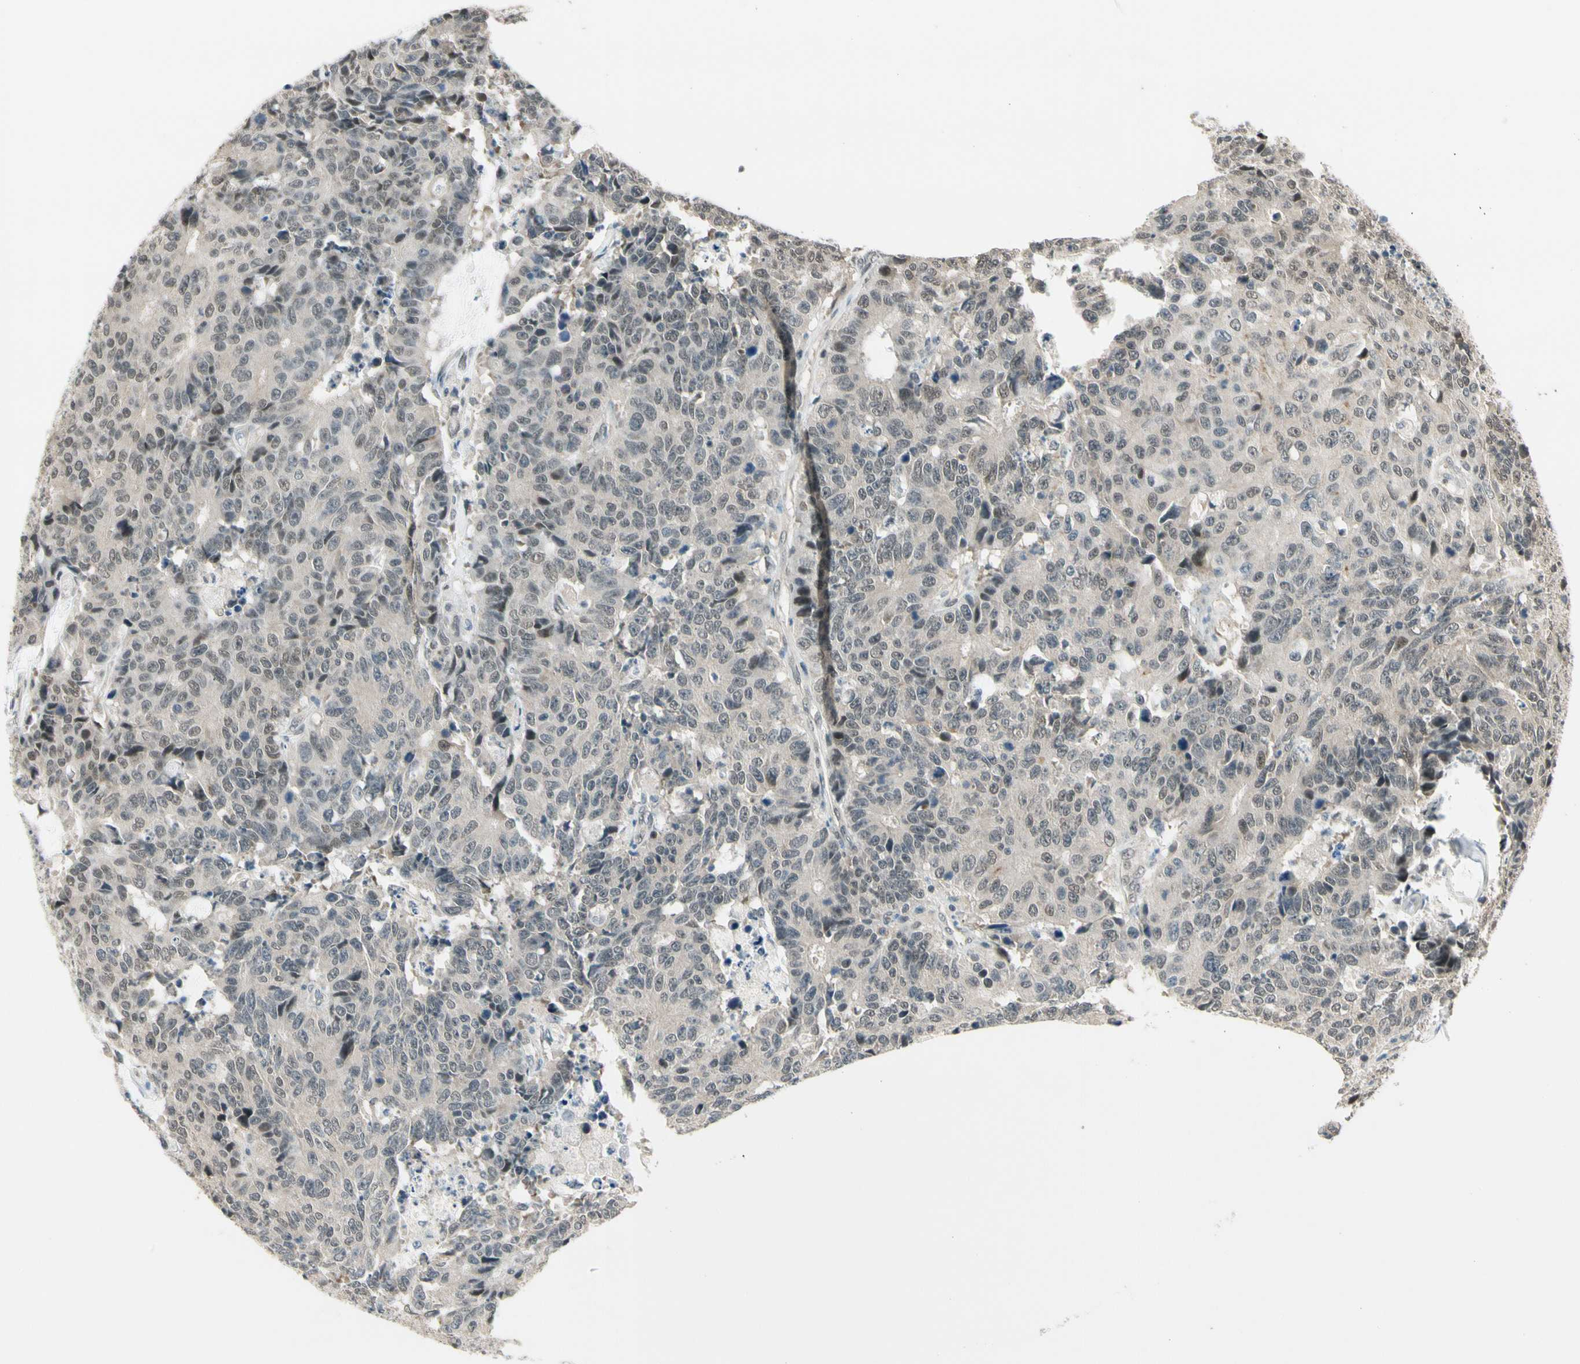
{"staining": {"intensity": "weak", "quantity": "25%-75%", "location": "cytoplasmic/membranous,nuclear"}, "tissue": "colorectal cancer", "cell_type": "Tumor cells", "image_type": "cancer", "snomed": [{"axis": "morphology", "description": "Adenocarcinoma, NOS"}, {"axis": "topography", "description": "Colon"}], "caption": "About 25%-75% of tumor cells in human colorectal cancer demonstrate weak cytoplasmic/membranous and nuclear protein staining as visualized by brown immunohistochemical staining.", "gene": "ZSCAN12", "patient": {"sex": "female", "age": 86}}